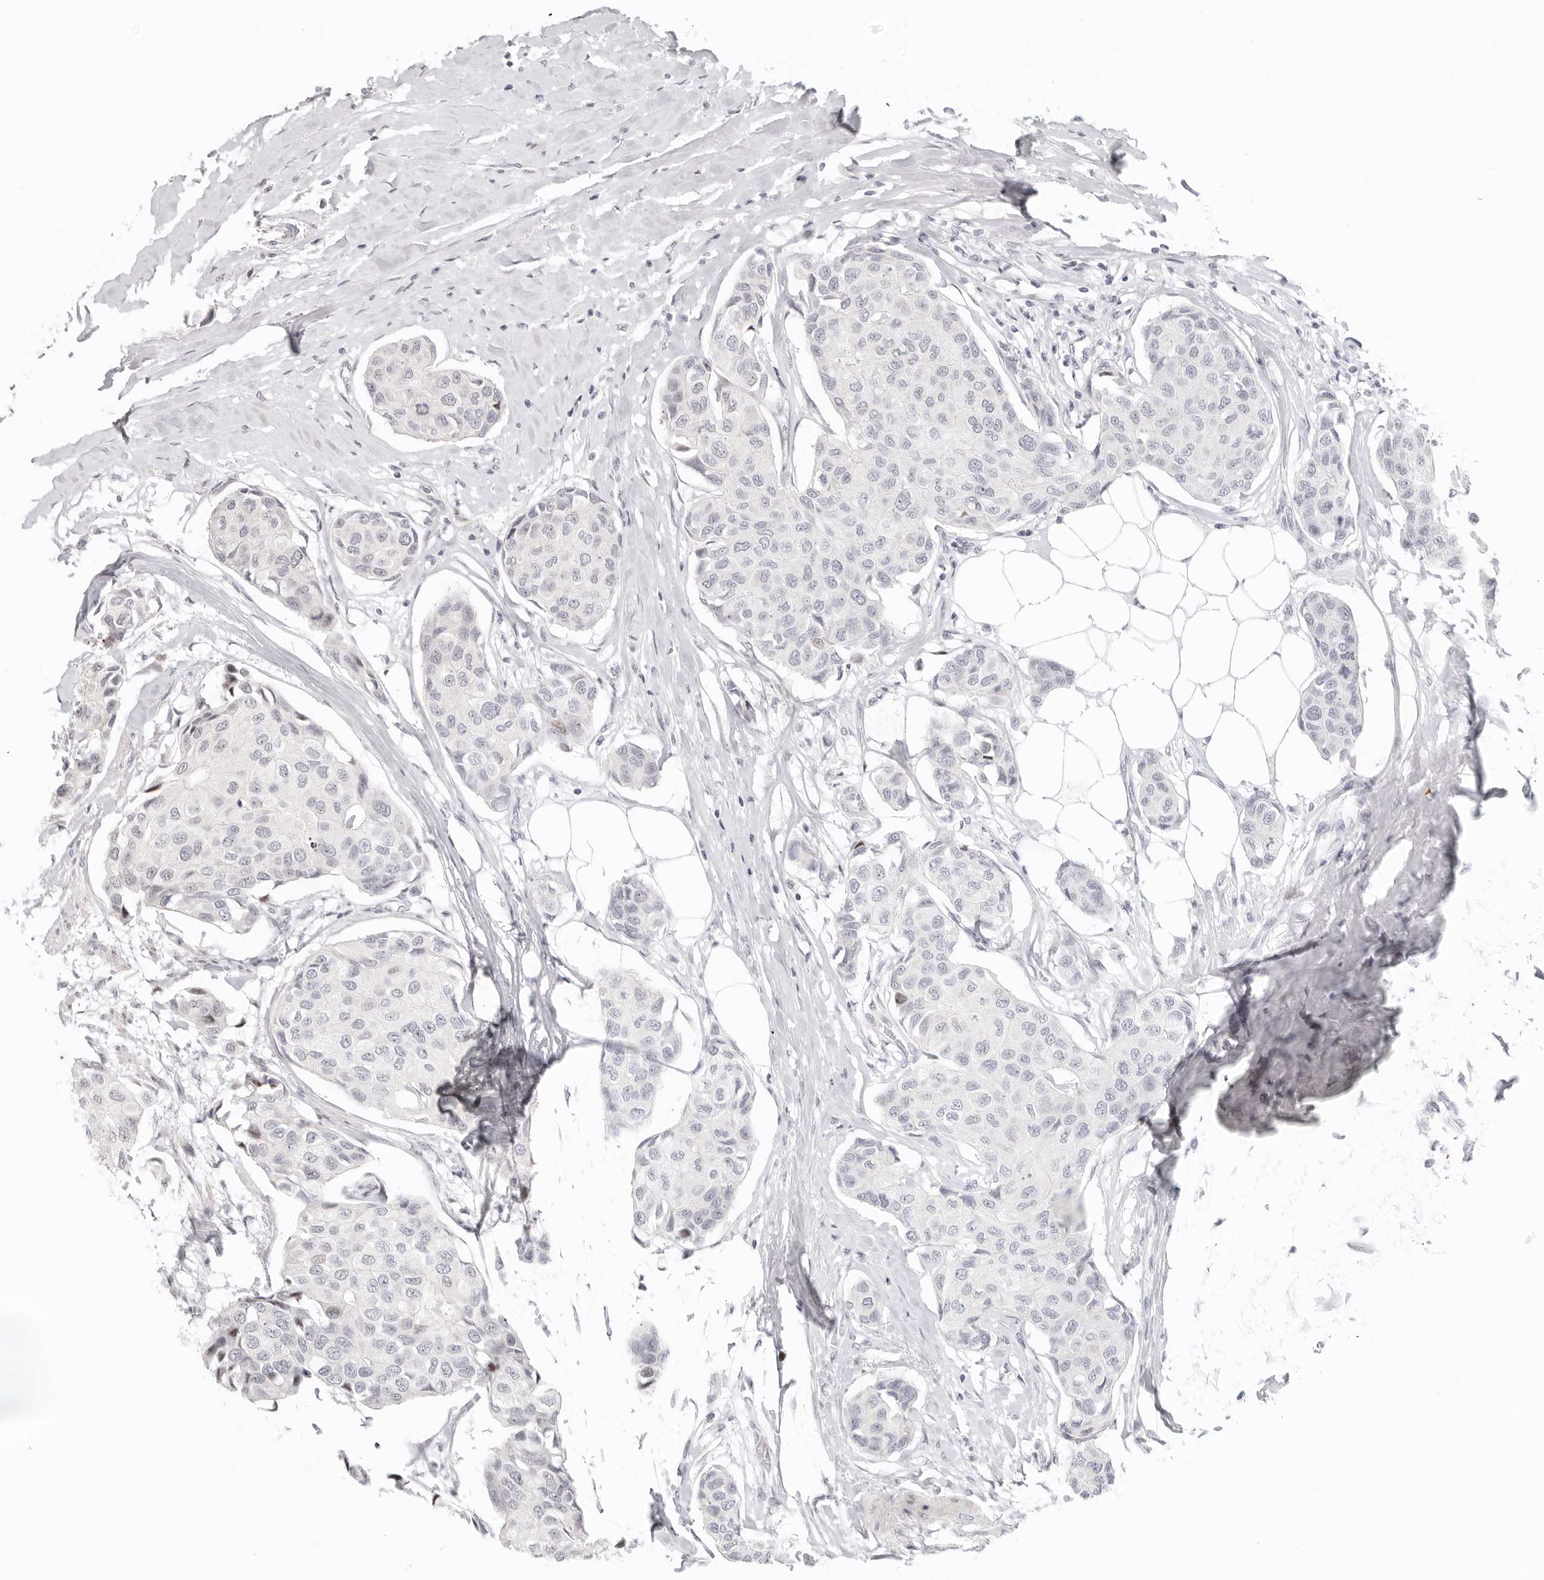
{"staining": {"intensity": "negative", "quantity": "none", "location": "none"}, "tissue": "breast cancer", "cell_type": "Tumor cells", "image_type": "cancer", "snomed": [{"axis": "morphology", "description": "Duct carcinoma"}, {"axis": "topography", "description": "Breast"}], "caption": "Human breast cancer stained for a protein using immunohistochemistry (IHC) displays no positivity in tumor cells.", "gene": "GPBP1L1", "patient": {"sex": "female", "age": 80}}